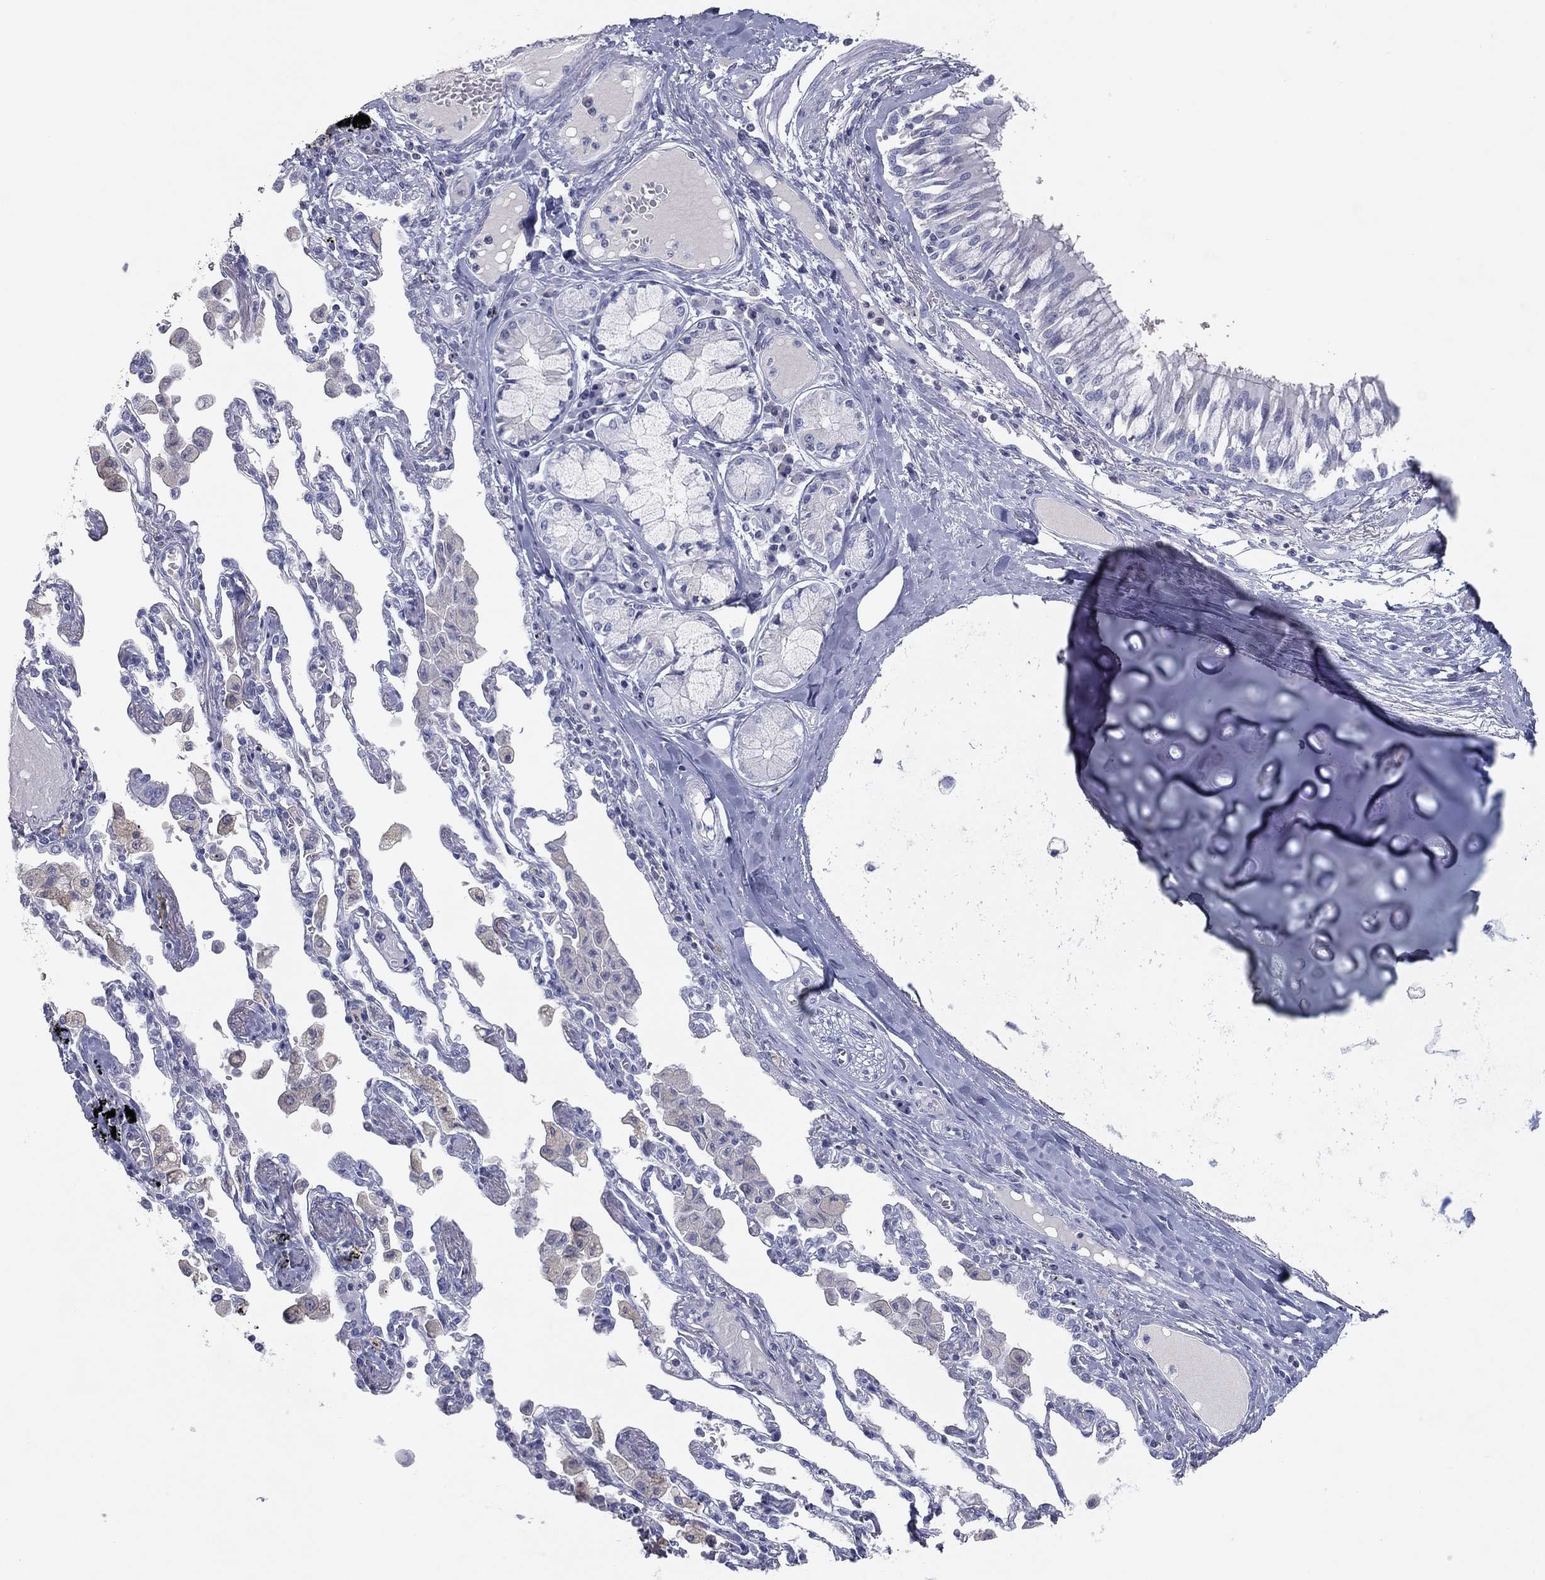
{"staining": {"intensity": "weak", "quantity": "<25%", "location": "cytoplasmic/membranous"}, "tissue": "bronchus", "cell_type": "Respiratory epithelial cells", "image_type": "normal", "snomed": [{"axis": "morphology", "description": "Normal tissue, NOS"}, {"axis": "morphology", "description": "Squamous cell carcinoma, NOS"}, {"axis": "topography", "description": "Cartilage tissue"}, {"axis": "topography", "description": "Bronchus"}, {"axis": "topography", "description": "Lung"}], "caption": "Immunohistochemistry histopathology image of benign human bronchus stained for a protein (brown), which displays no positivity in respiratory epithelial cells.", "gene": "CPT1B", "patient": {"sex": "female", "age": 49}}